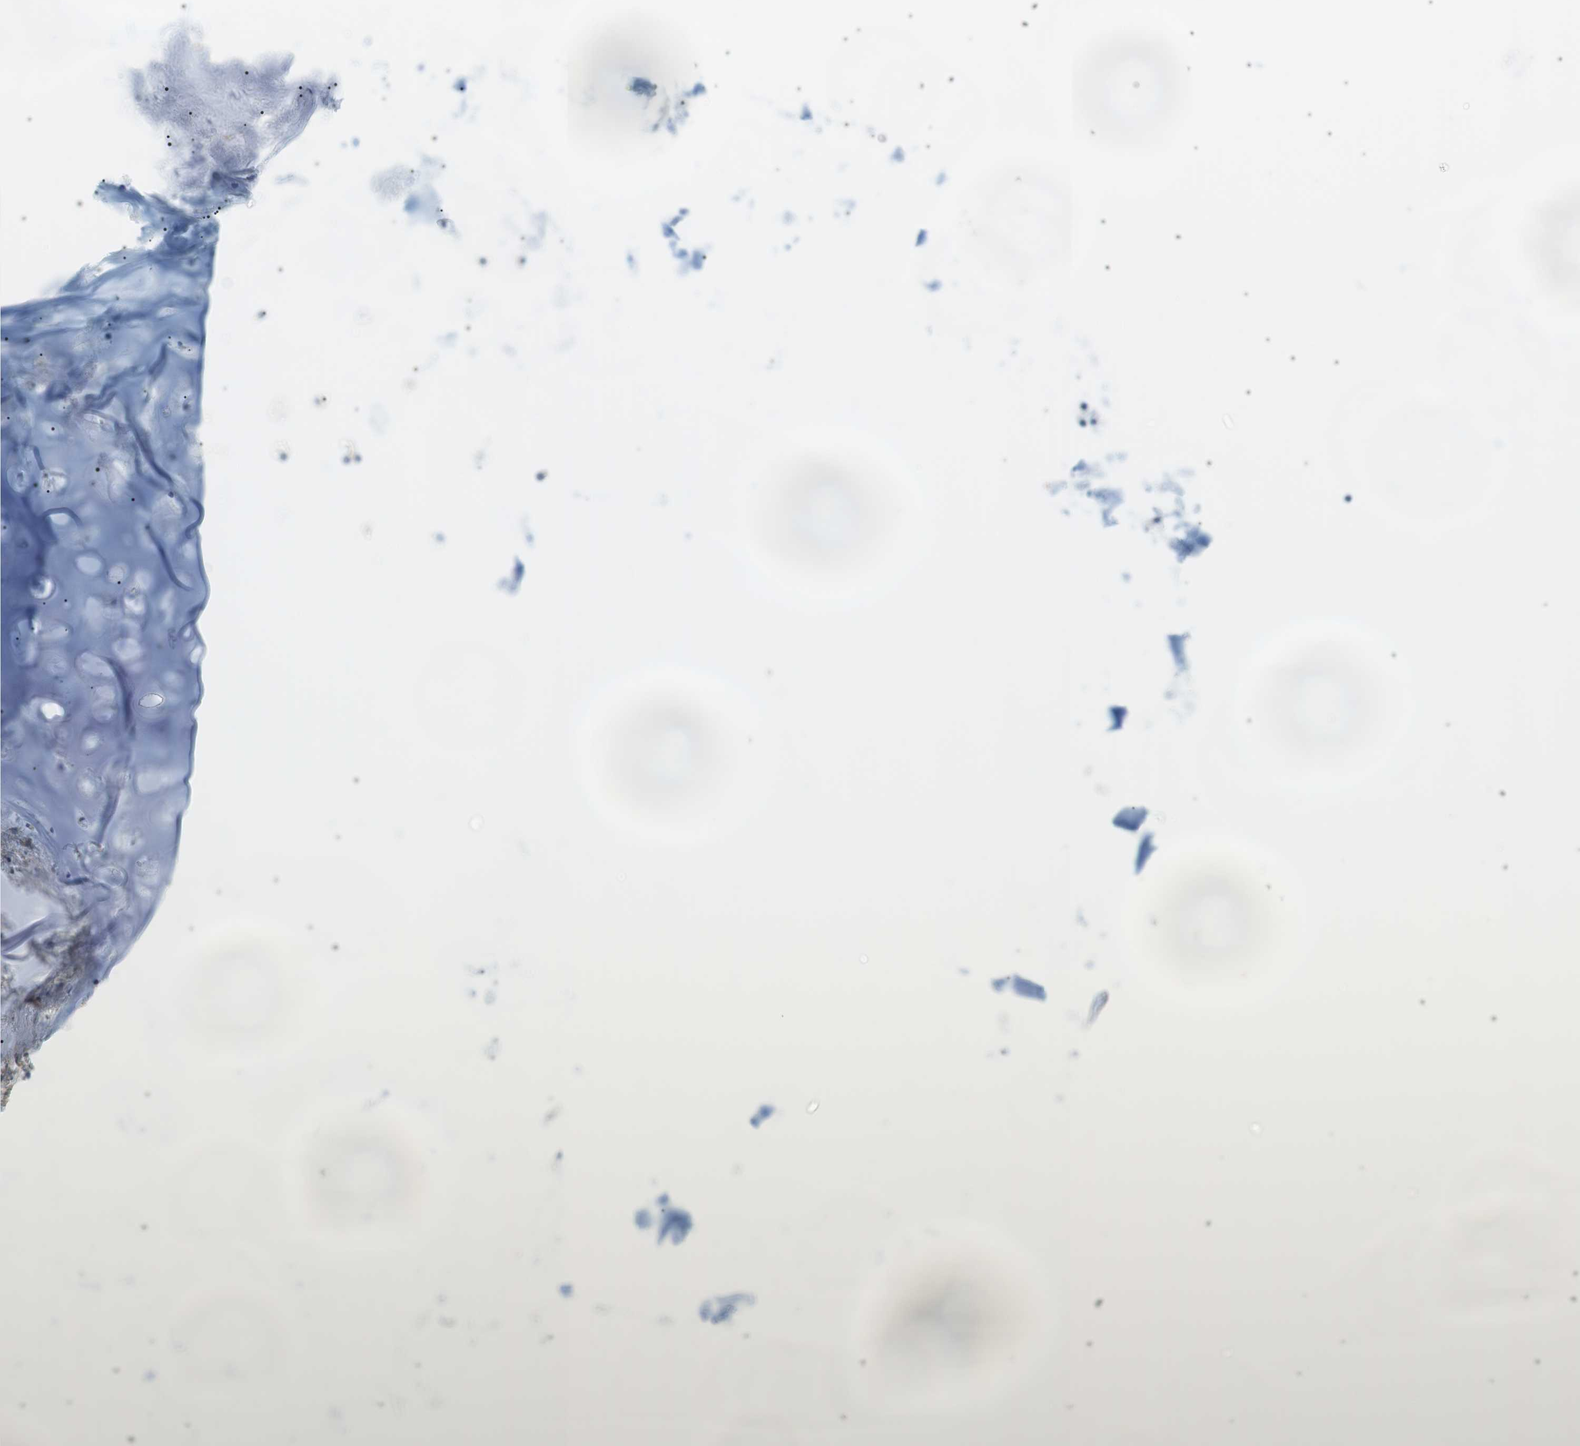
{"staining": {"intensity": "moderate", "quantity": "25%-75%", "location": "cytoplasmic/membranous"}, "tissue": "adipose tissue", "cell_type": "Adipocytes", "image_type": "normal", "snomed": [{"axis": "morphology", "description": "Normal tissue, NOS"}, {"axis": "topography", "description": "Cartilage tissue"}, {"axis": "topography", "description": "Bronchus"}], "caption": "IHC photomicrograph of unremarkable adipose tissue: adipose tissue stained using IHC demonstrates medium levels of moderate protein expression localized specifically in the cytoplasmic/membranous of adipocytes, appearing as a cytoplasmic/membranous brown color.", "gene": "ADCY10", "patient": {"sex": "female", "age": 53}}